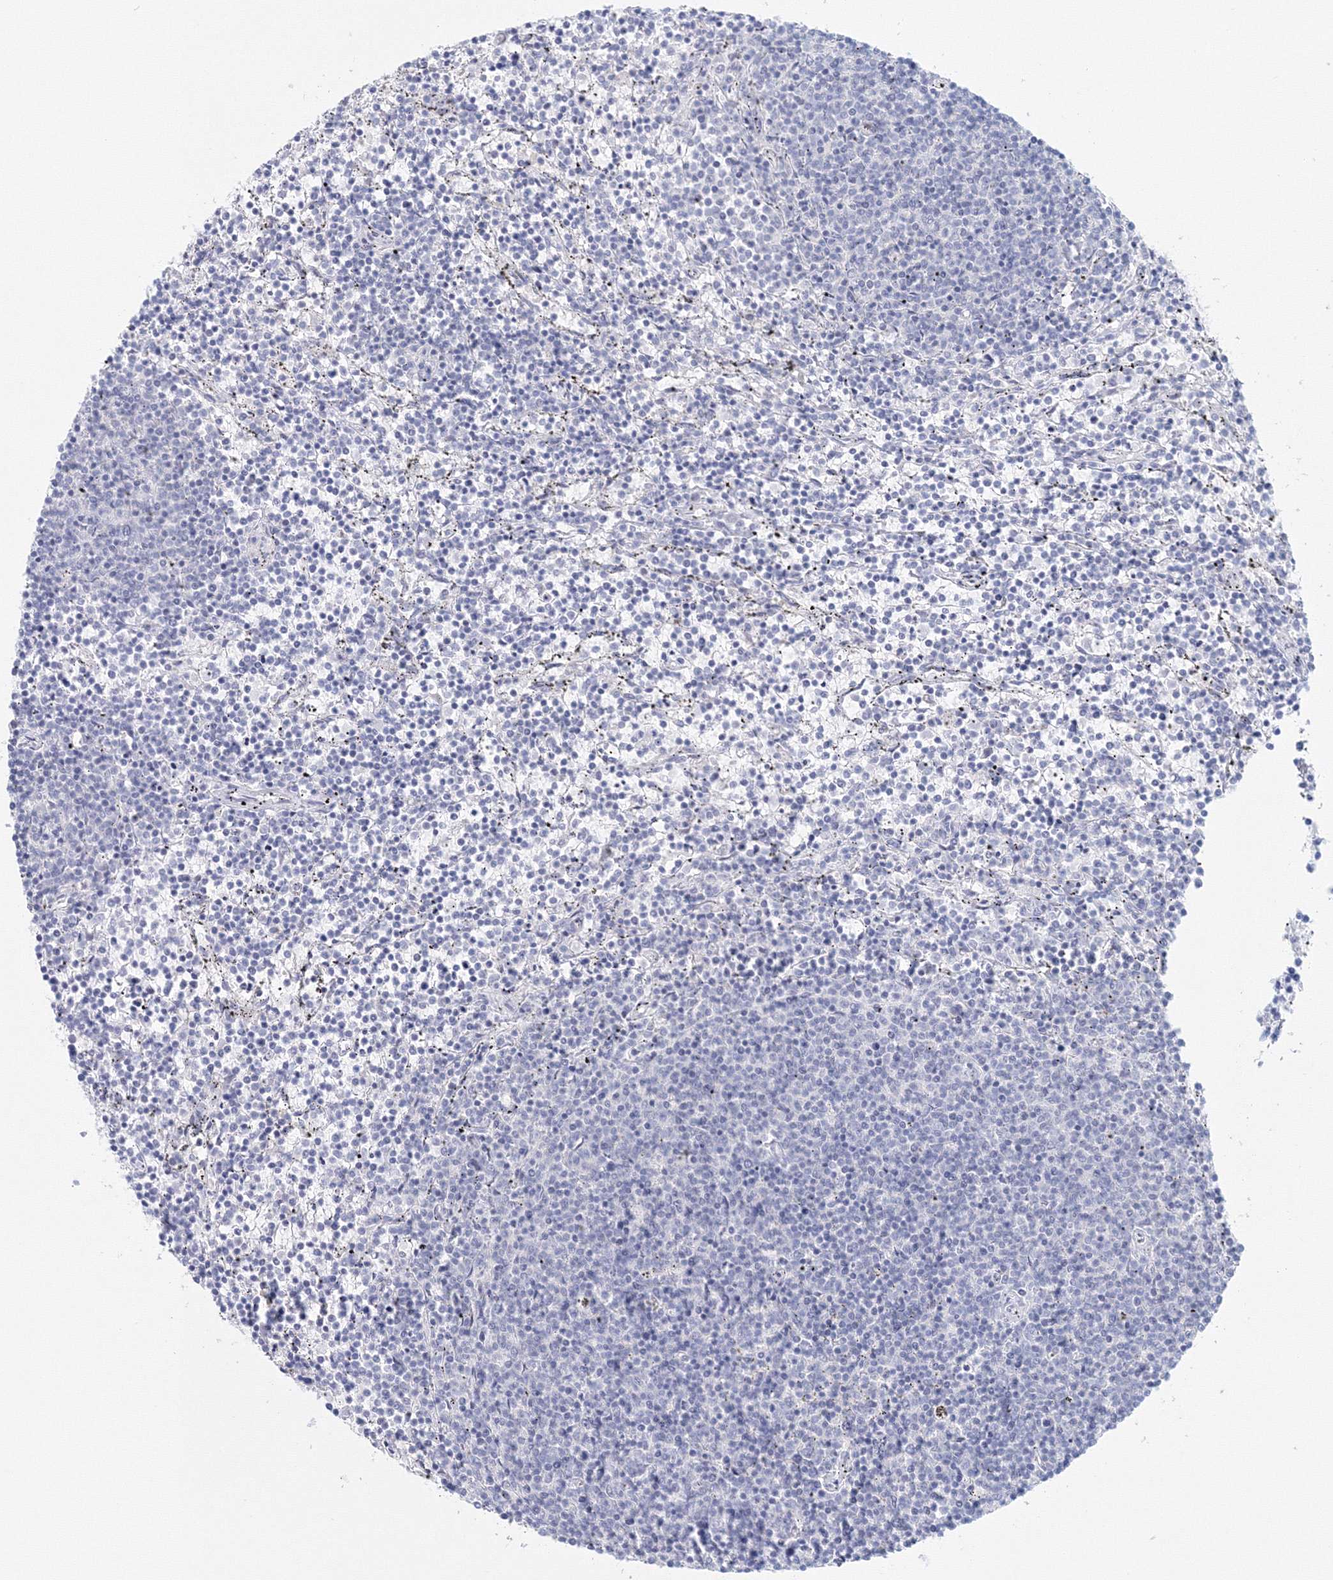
{"staining": {"intensity": "negative", "quantity": "none", "location": "none"}, "tissue": "lymphoma", "cell_type": "Tumor cells", "image_type": "cancer", "snomed": [{"axis": "morphology", "description": "Malignant lymphoma, non-Hodgkin's type, Low grade"}, {"axis": "topography", "description": "Spleen"}], "caption": "Immunohistochemistry (IHC) of human lymphoma reveals no expression in tumor cells. (Brightfield microscopy of DAB immunohistochemistry (IHC) at high magnification).", "gene": "VSIG1", "patient": {"sex": "female", "age": 50}}